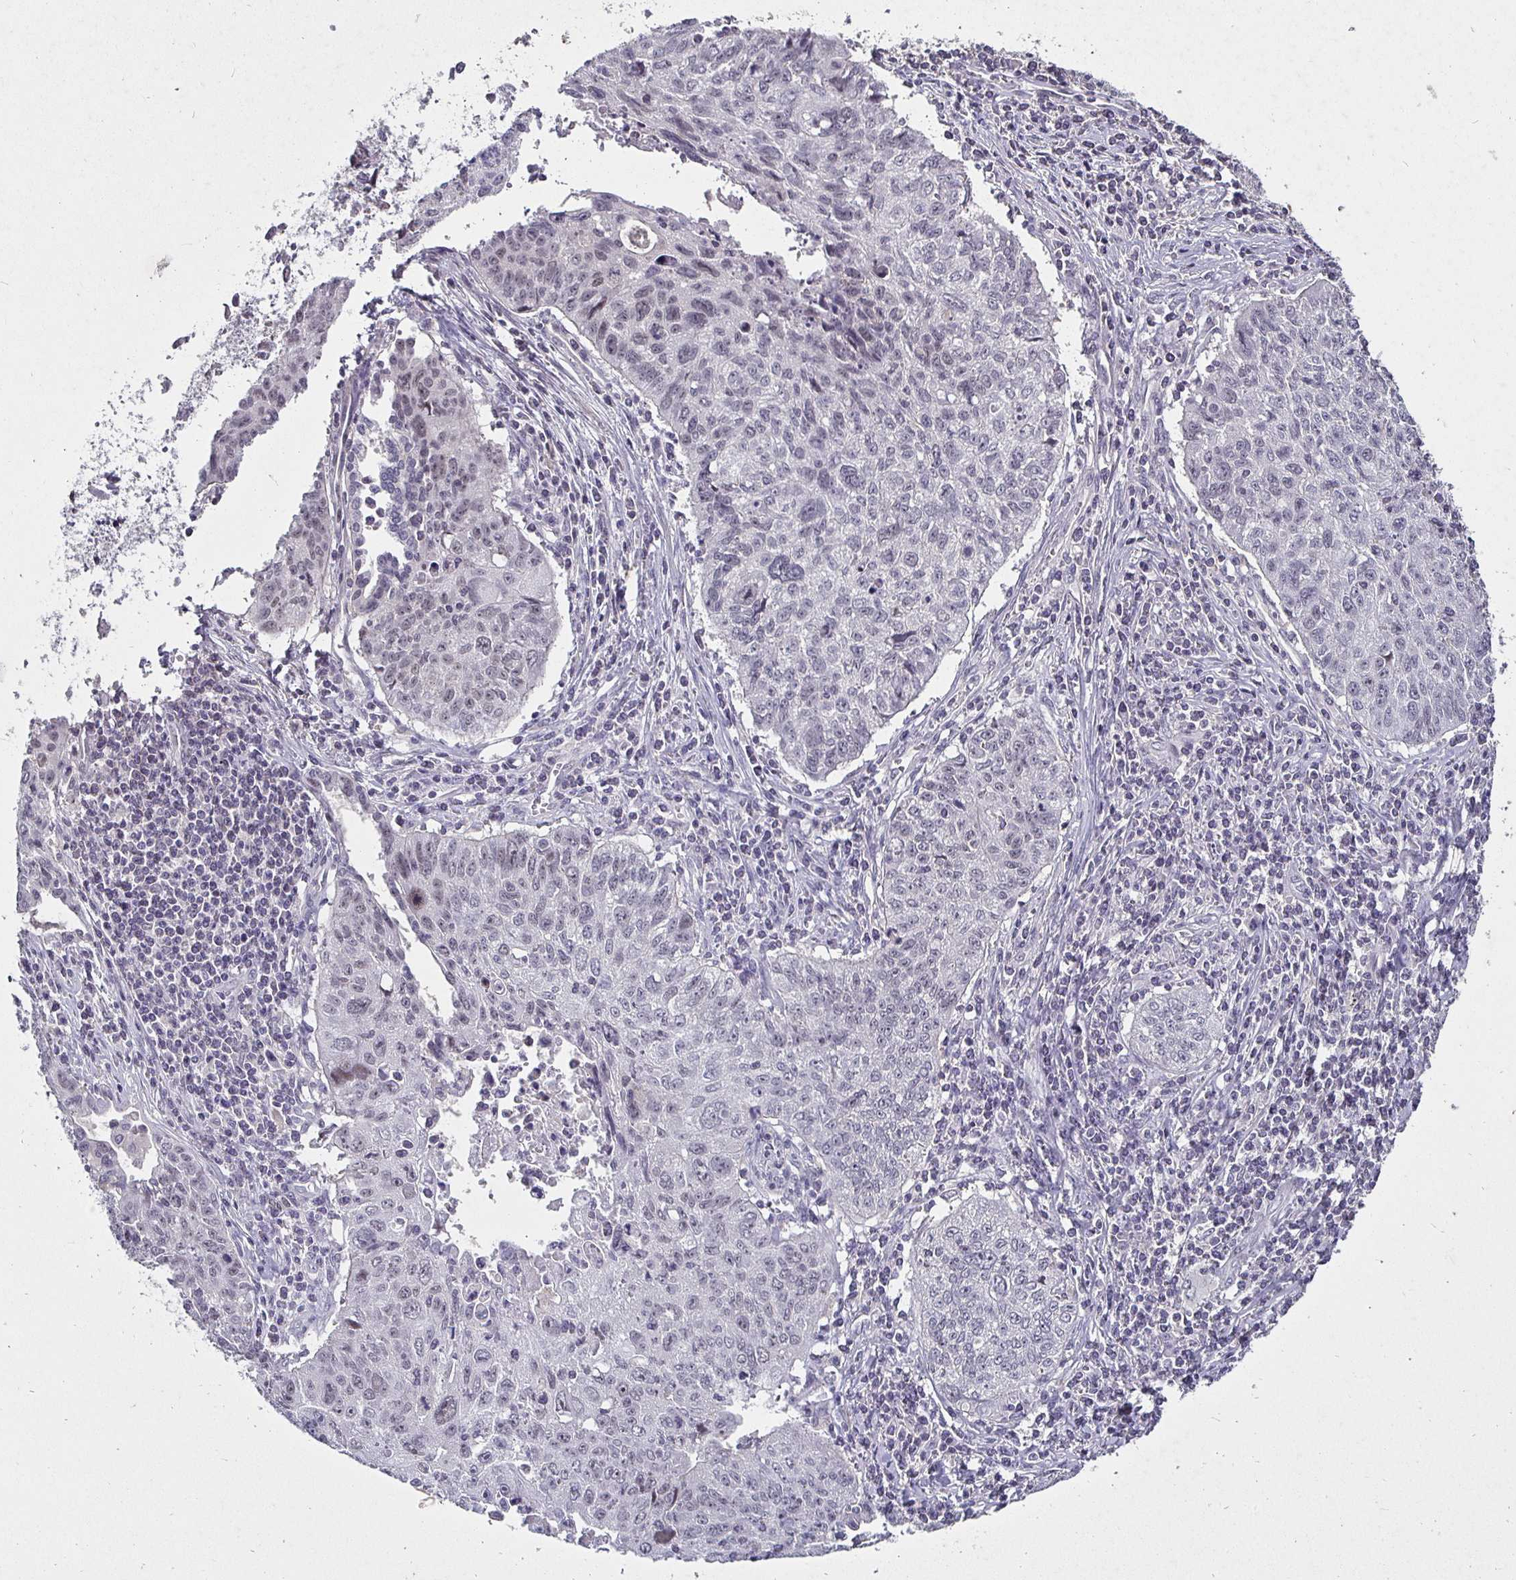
{"staining": {"intensity": "weak", "quantity": "<25%", "location": "nuclear"}, "tissue": "lung cancer", "cell_type": "Tumor cells", "image_type": "cancer", "snomed": [{"axis": "morphology", "description": "Normal morphology"}, {"axis": "morphology", "description": "Aneuploidy"}, {"axis": "morphology", "description": "Squamous cell carcinoma, NOS"}, {"axis": "topography", "description": "Lymph node"}, {"axis": "topography", "description": "Lung"}], "caption": "This is a photomicrograph of IHC staining of lung cancer (squamous cell carcinoma), which shows no expression in tumor cells. Brightfield microscopy of immunohistochemistry (IHC) stained with DAB (brown) and hematoxylin (blue), captured at high magnification.", "gene": "MLH1", "patient": {"sex": "female", "age": 76}}